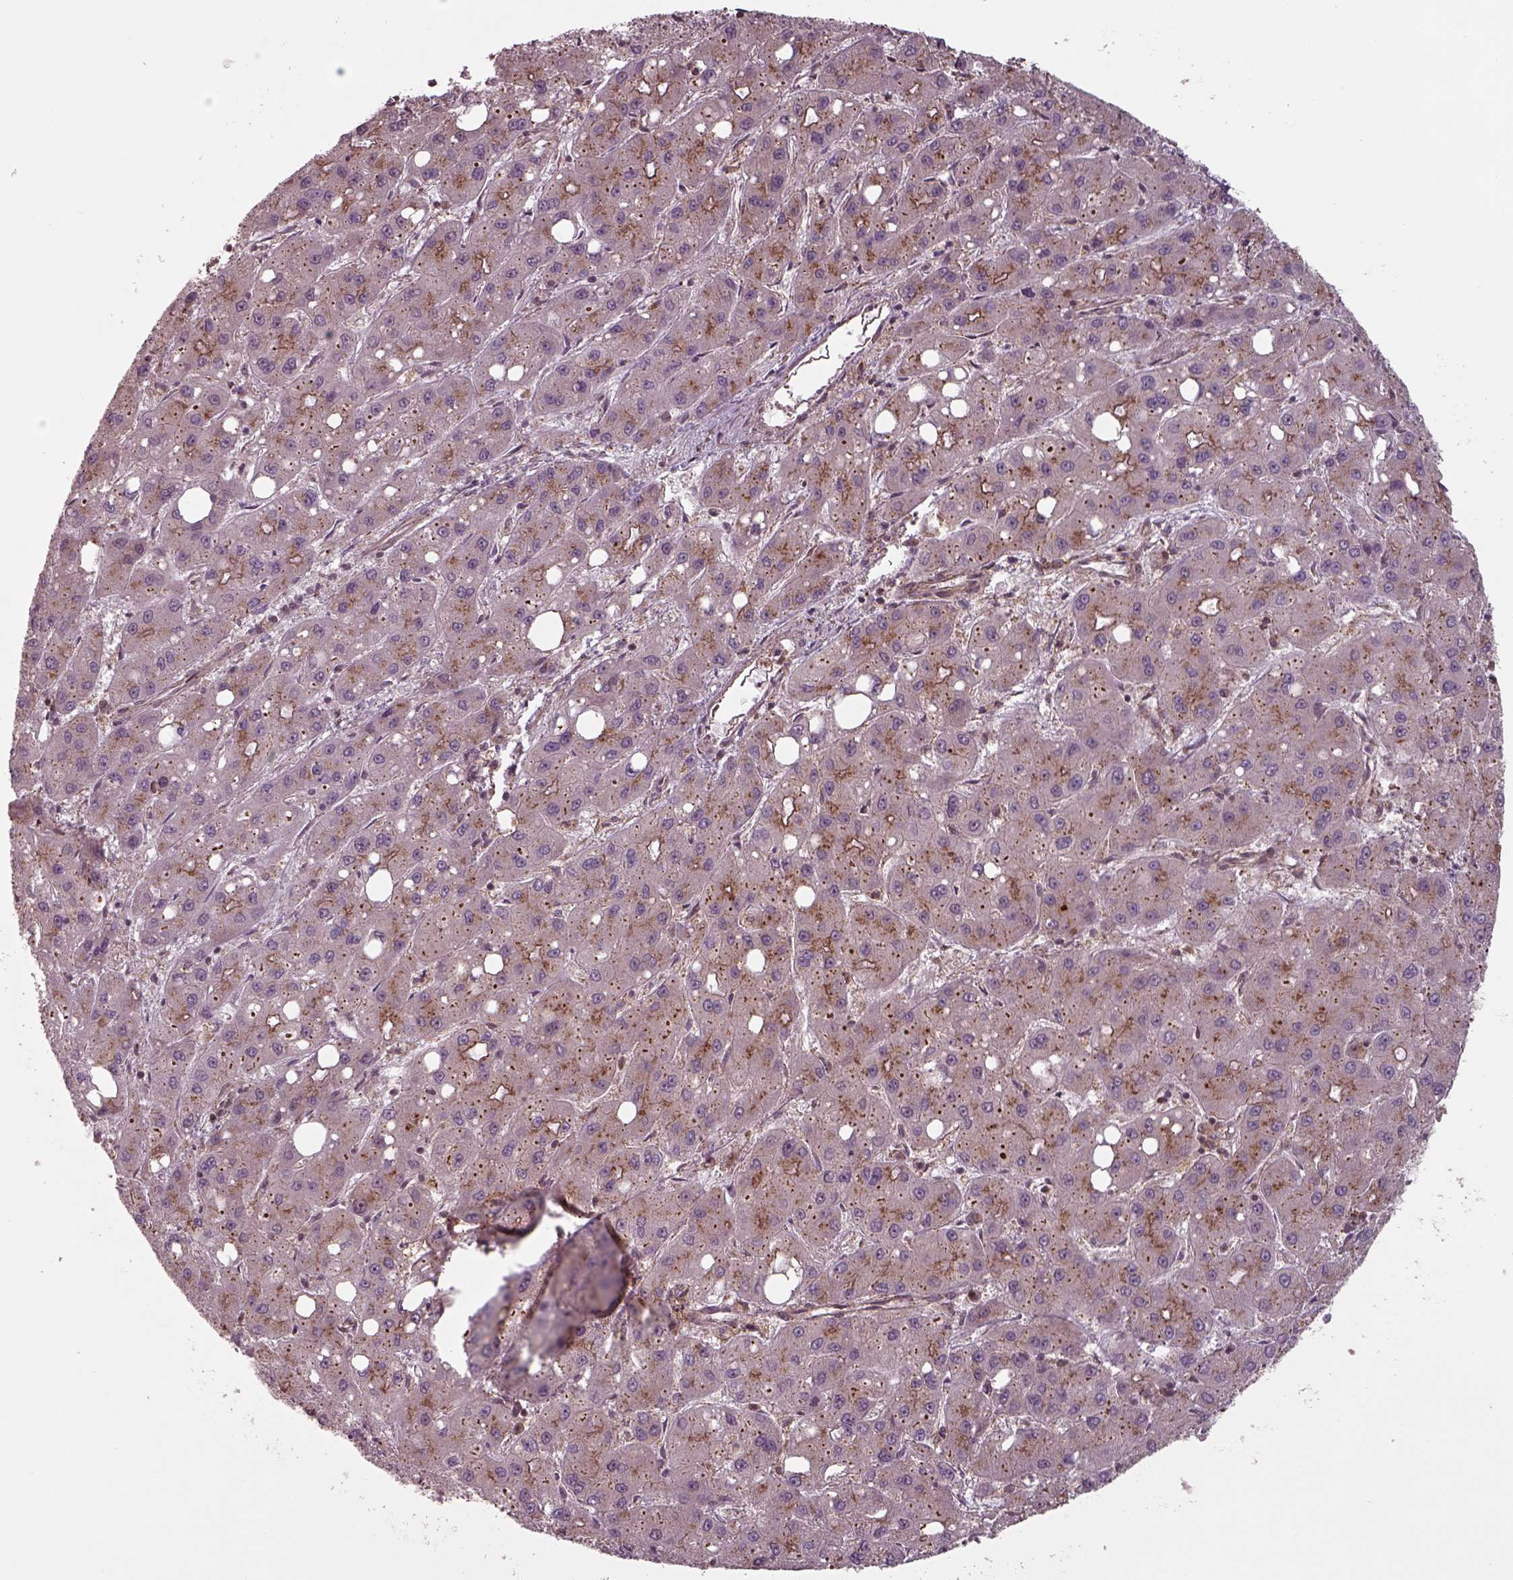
{"staining": {"intensity": "strong", "quantity": "25%-75%", "location": "cytoplasmic/membranous"}, "tissue": "liver cancer", "cell_type": "Tumor cells", "image_type": "cancer", "snomed": [{"axis": "morphology", "description": "Carcinoma, Hepatocellular, NOS"}, {"axis": "topography", "description": "Liver"}], "caption": "Immunohistochemistry (IHC) (DAB (3,3'-diaminobenzidine)) staining of liver cancer reveals strong cytoplasmic/membranous protein positivity in approximately 25%-75% of tumor cells.", "gene": "CHMP3", "patient": {"sex": "male", "age": 73}}